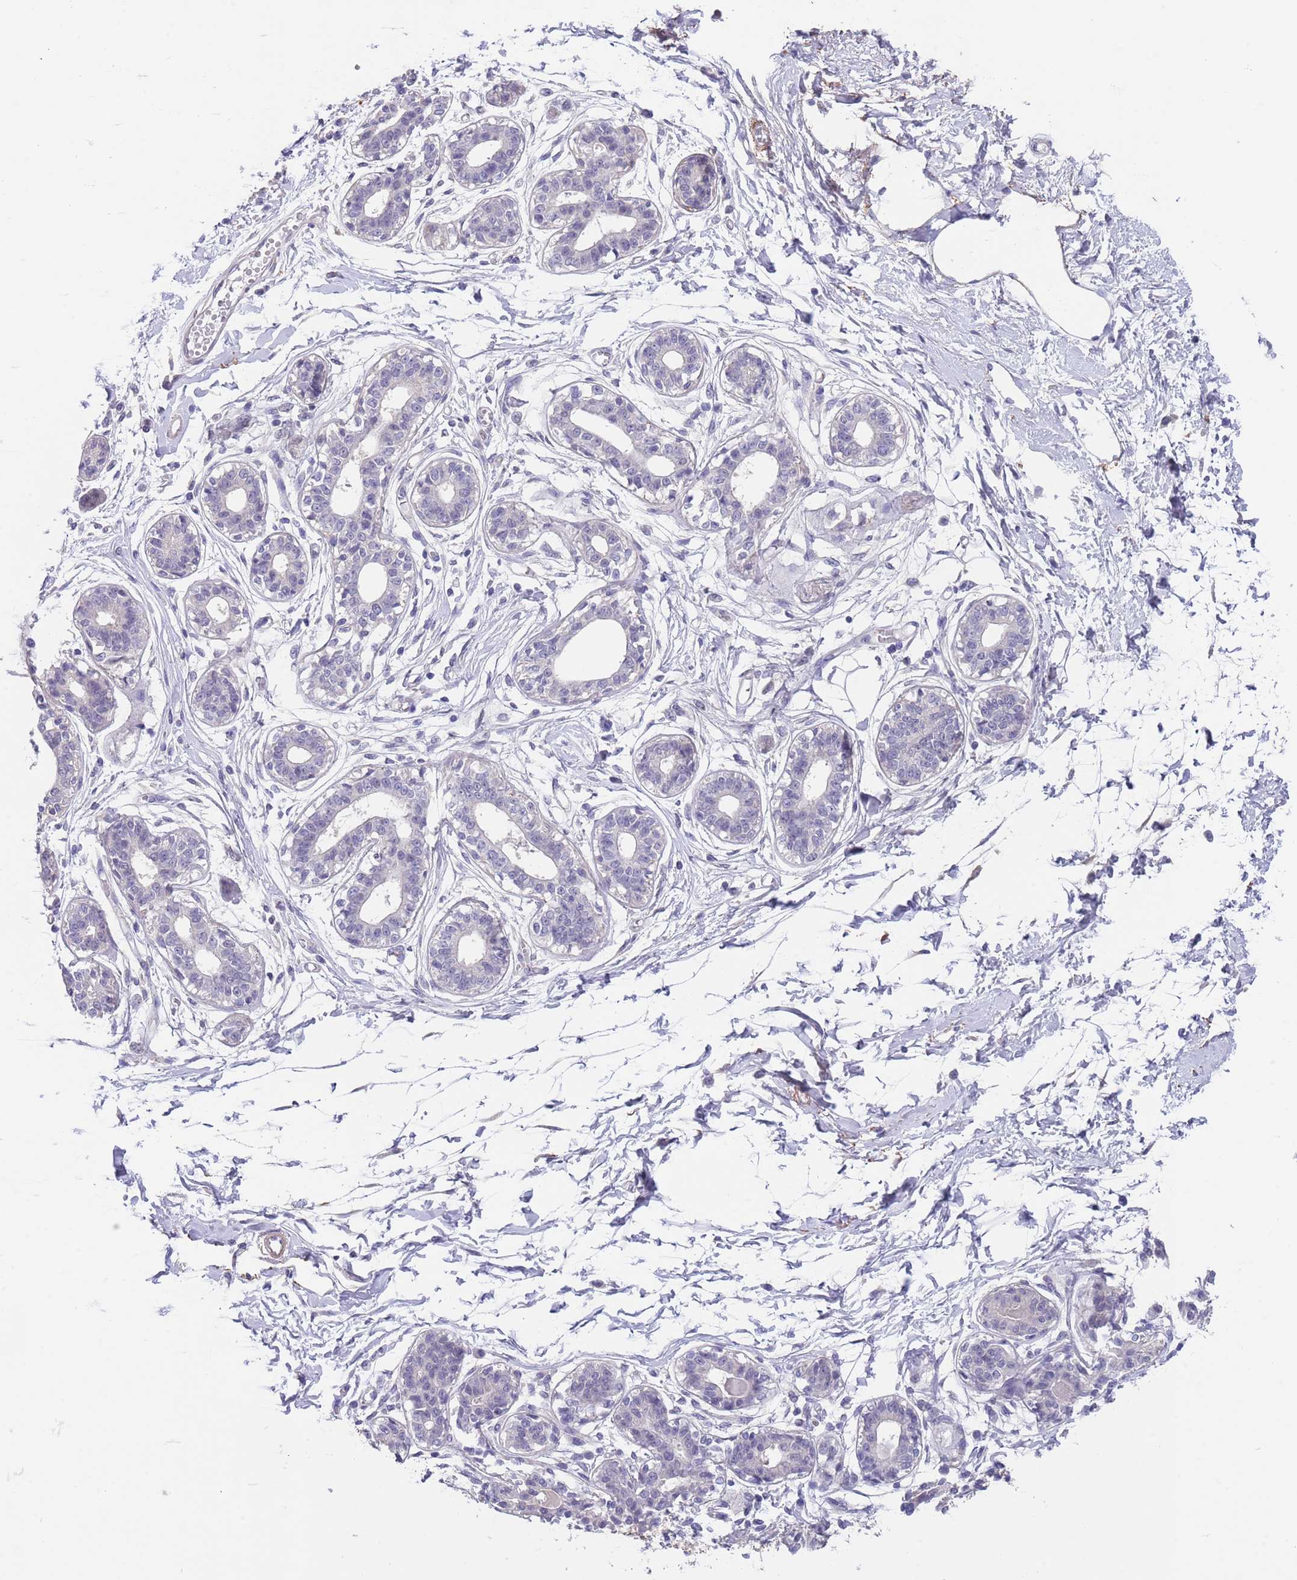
{"staining": {"intensity": "negative", "quantity": "none", "location": "none"}, "tissue": "breast", "cell_type": "Adipocytes", "image_type": "normal", "snomed": [{"axis": "morphology", "description": "Normal tissue, NOS"}, {"axis": "topography", "description": "Breast"}], "caption": "Adipocytes are negative for brown protein staining in benign breast. (DAB (3,3'-diaminobenzidine) IHC visualized using brightfield microscopy, high magnification).", "gene": "RNF169", "patient": {"sex": "female", "age": 45}}